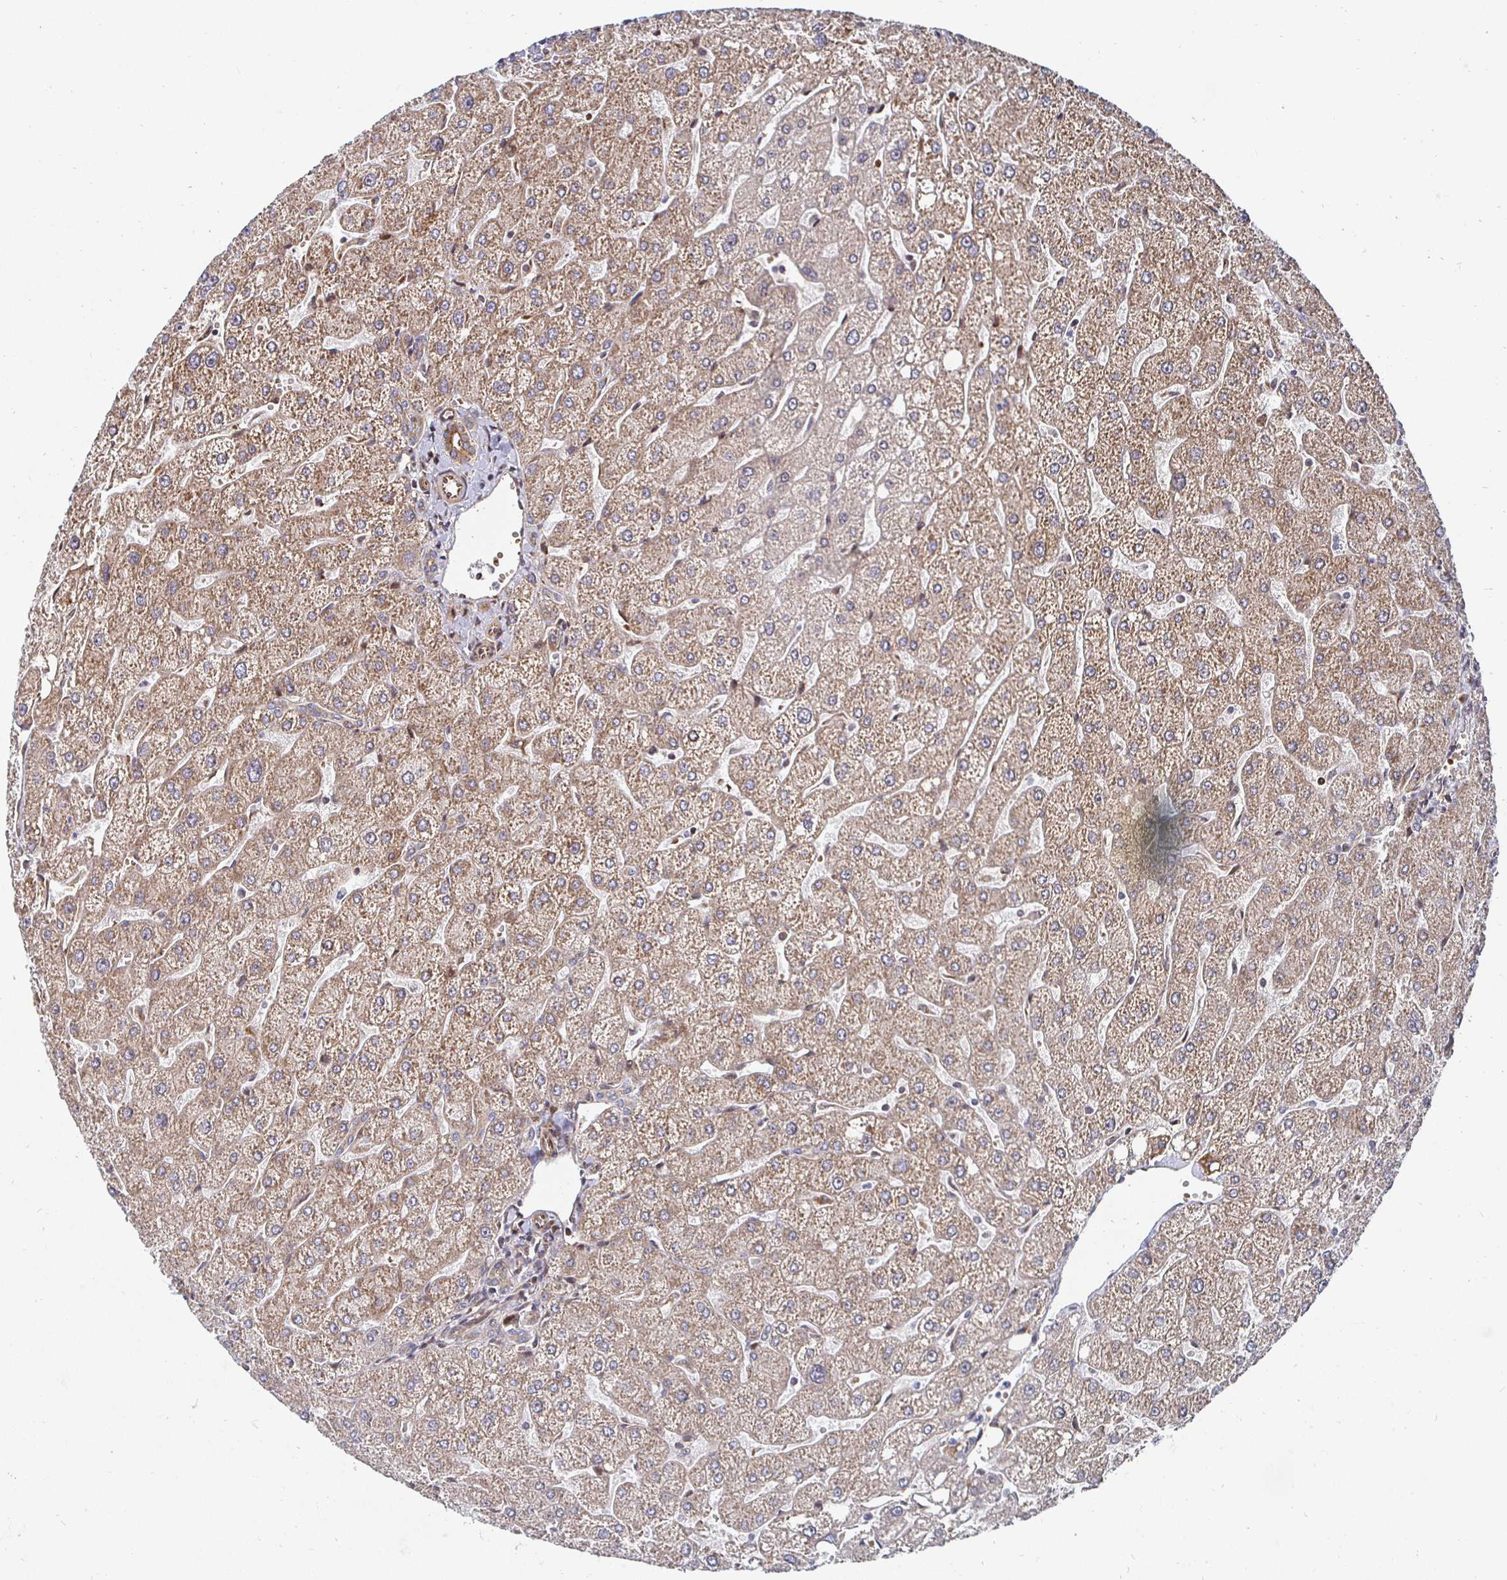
{"staining": {"intensity": "moderate", "quantity": "25%-75%", "location": "cytoplasmic/membranous"}, "tissue": "liver", "cell_type": "Cholangiocytes", "image_type": "normal", "snomed": [{"axis": "morphology", "description": "Normal tissue, NOS"}, {"axis": "topography", "description": "Liver"}], "caption": "The micrograph demonstrates immunohistochemical staining of benign liver. There is moderate cytoplasmic/membranous staining is identified in approximately 25%-75% of cholangiocytes. The staining was performed using DAB to visualize the protein expression in brown, while the nuclei were stained in blue with hematoxylin (Magnification: 20x).", "gene": "TBKBP1", "patient": {"sex": "male", "age": 67}}